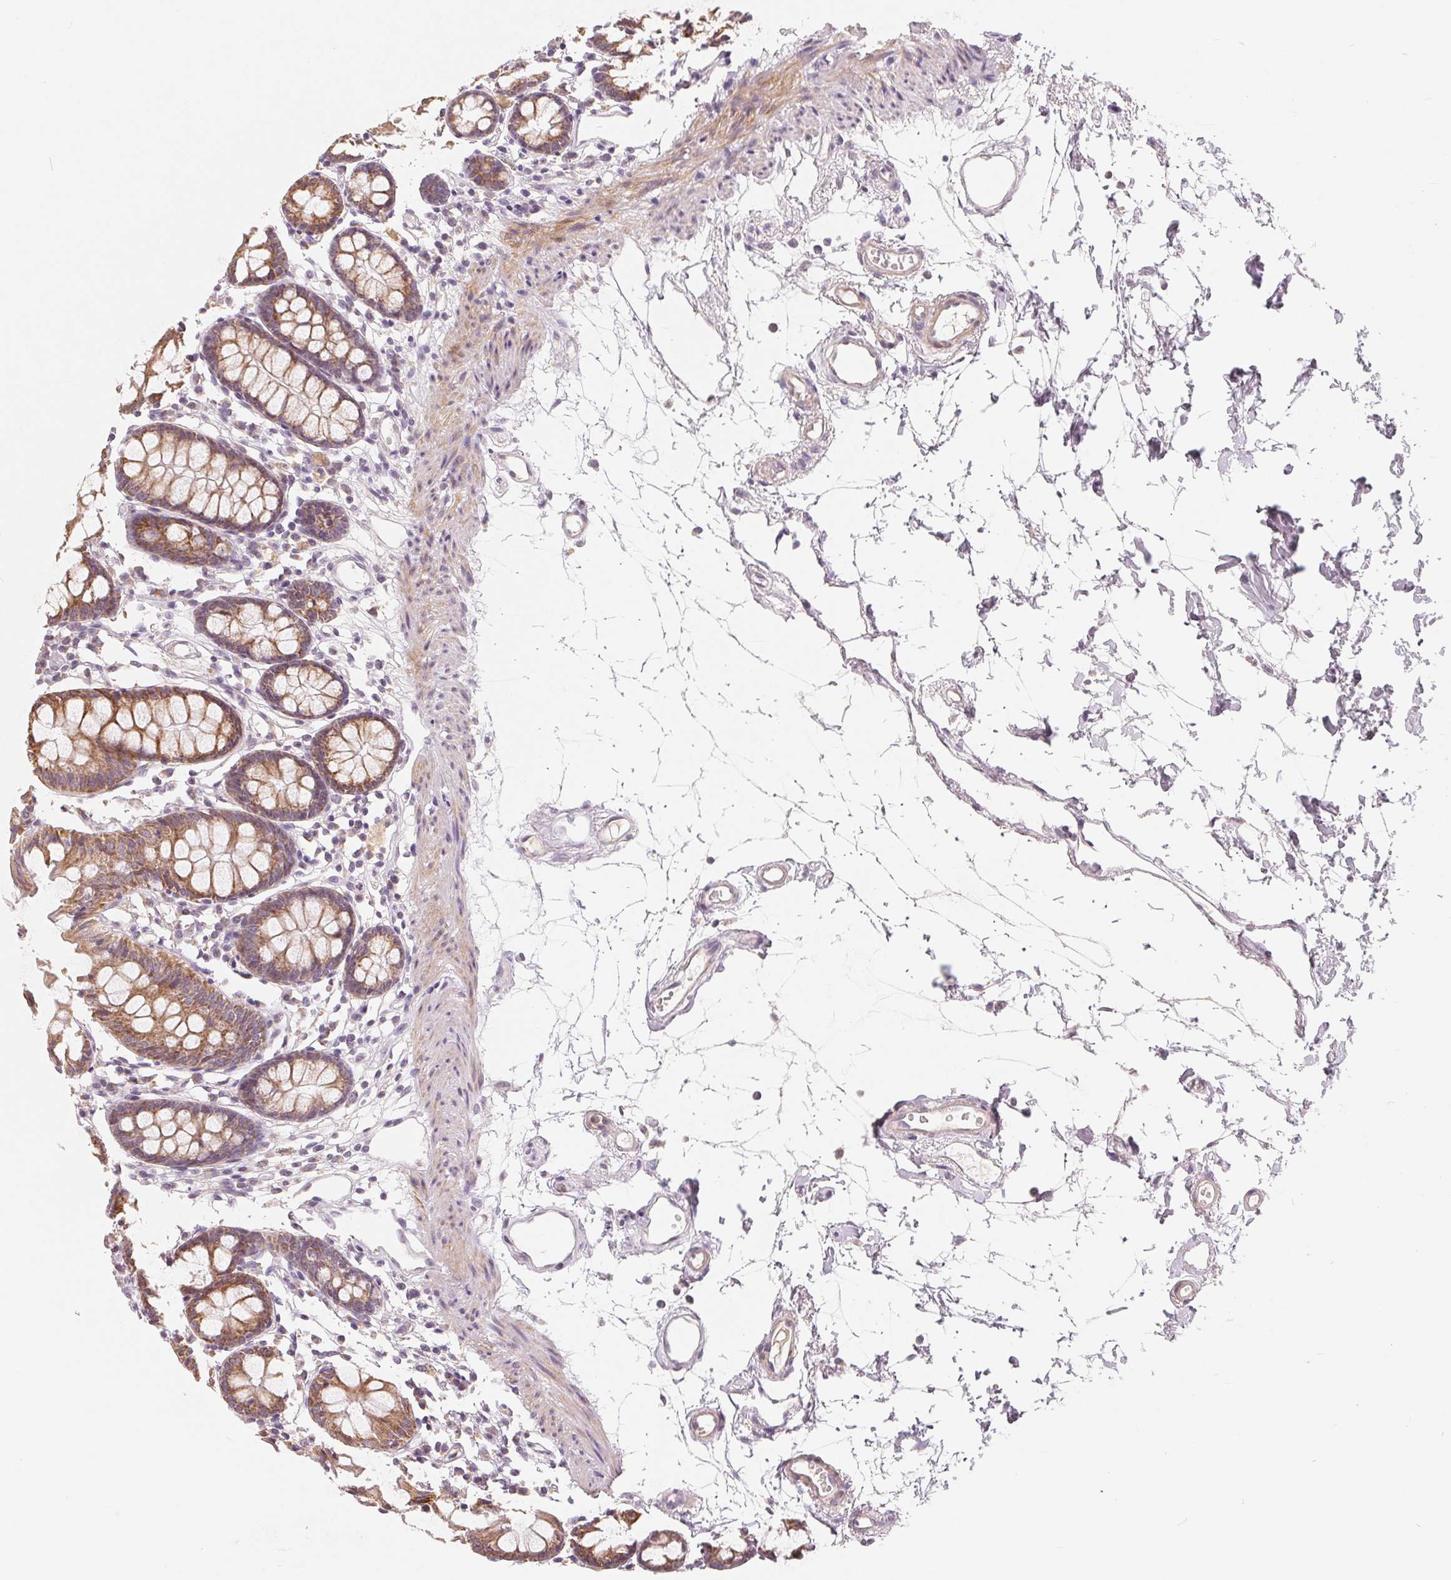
{"staining": {"intensity": "weak", "quantity": "25%-75%", "location": "cytoplasmic/membranous"}, "tissue": "colon", "cell_type": "Endothelial cells", "image_type": "normal", "snomed": [{"axis": "morphology", "description": "Normal tissue, NOS"}, {"axis": "topography", "description": "Colon"}], "caption": "A high-resolution photomicrograph shows immunohistochemistry staining of unremarkable colon, which displays weak cytoplasmic/membranous positivity in about 25%-75% of endothelial cells.", "gene": "GHITM", "patient": {"sex": "female", "age": 84}}